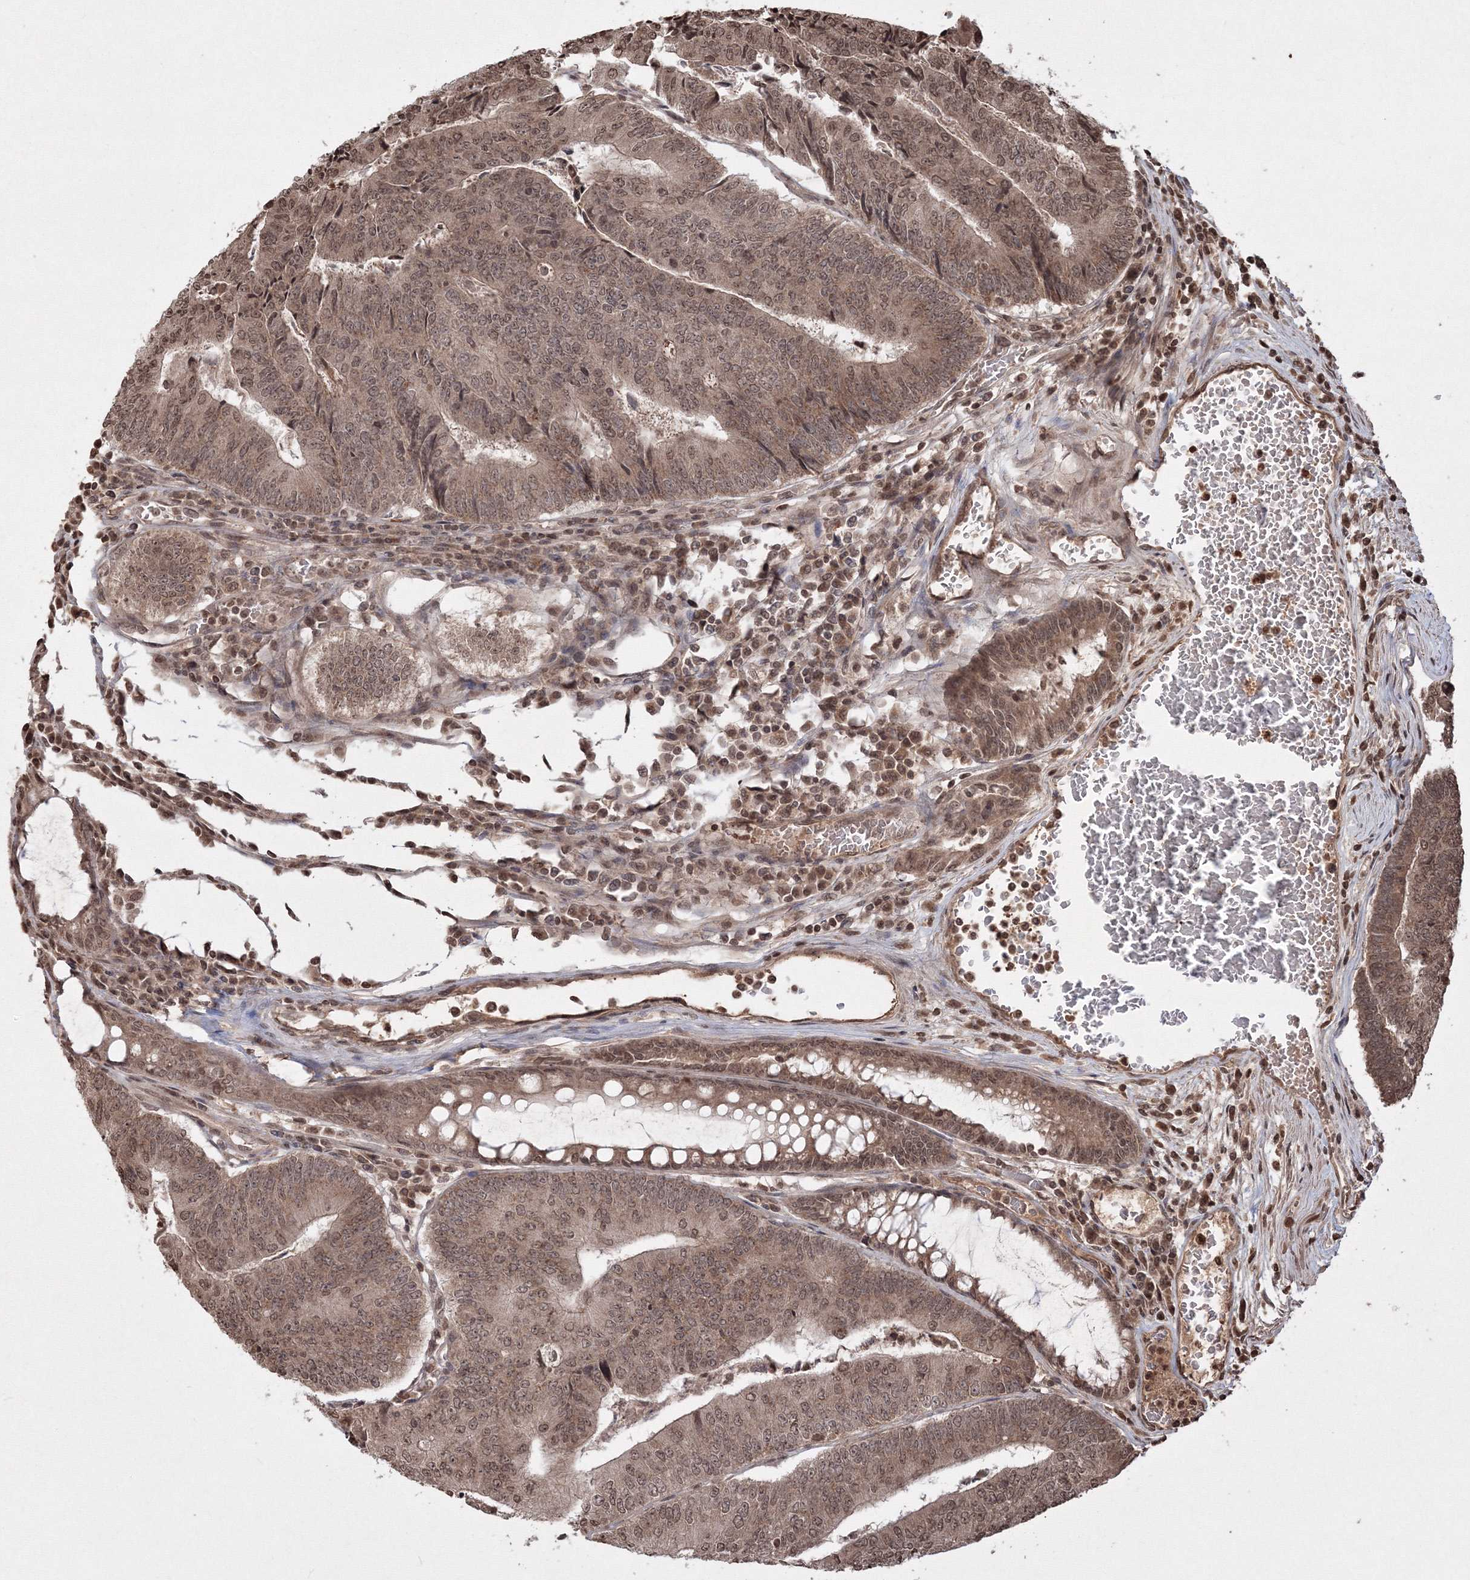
{"staining": {"intensity": "moderate", "quantity": ">75%", "location": "cytoplasmic/membranous,nuclear"}, "tissue": "colorectal cancer", "cell_type": "Tumor cells", "image_type": "cancer", "snomed": [{"axis": "morphology", "description": "Adenocarcinoma, NOS"}, {"axis": "topography", "description": "Colon"}], "caption": "The immunohistochemical stain shows moderate cytoplasmic/membranous and nuclear staining in tumor cells of colorectal cancer tissue.", "gene": "PEX13", "patient": {"sex": "female", "age": 67}}